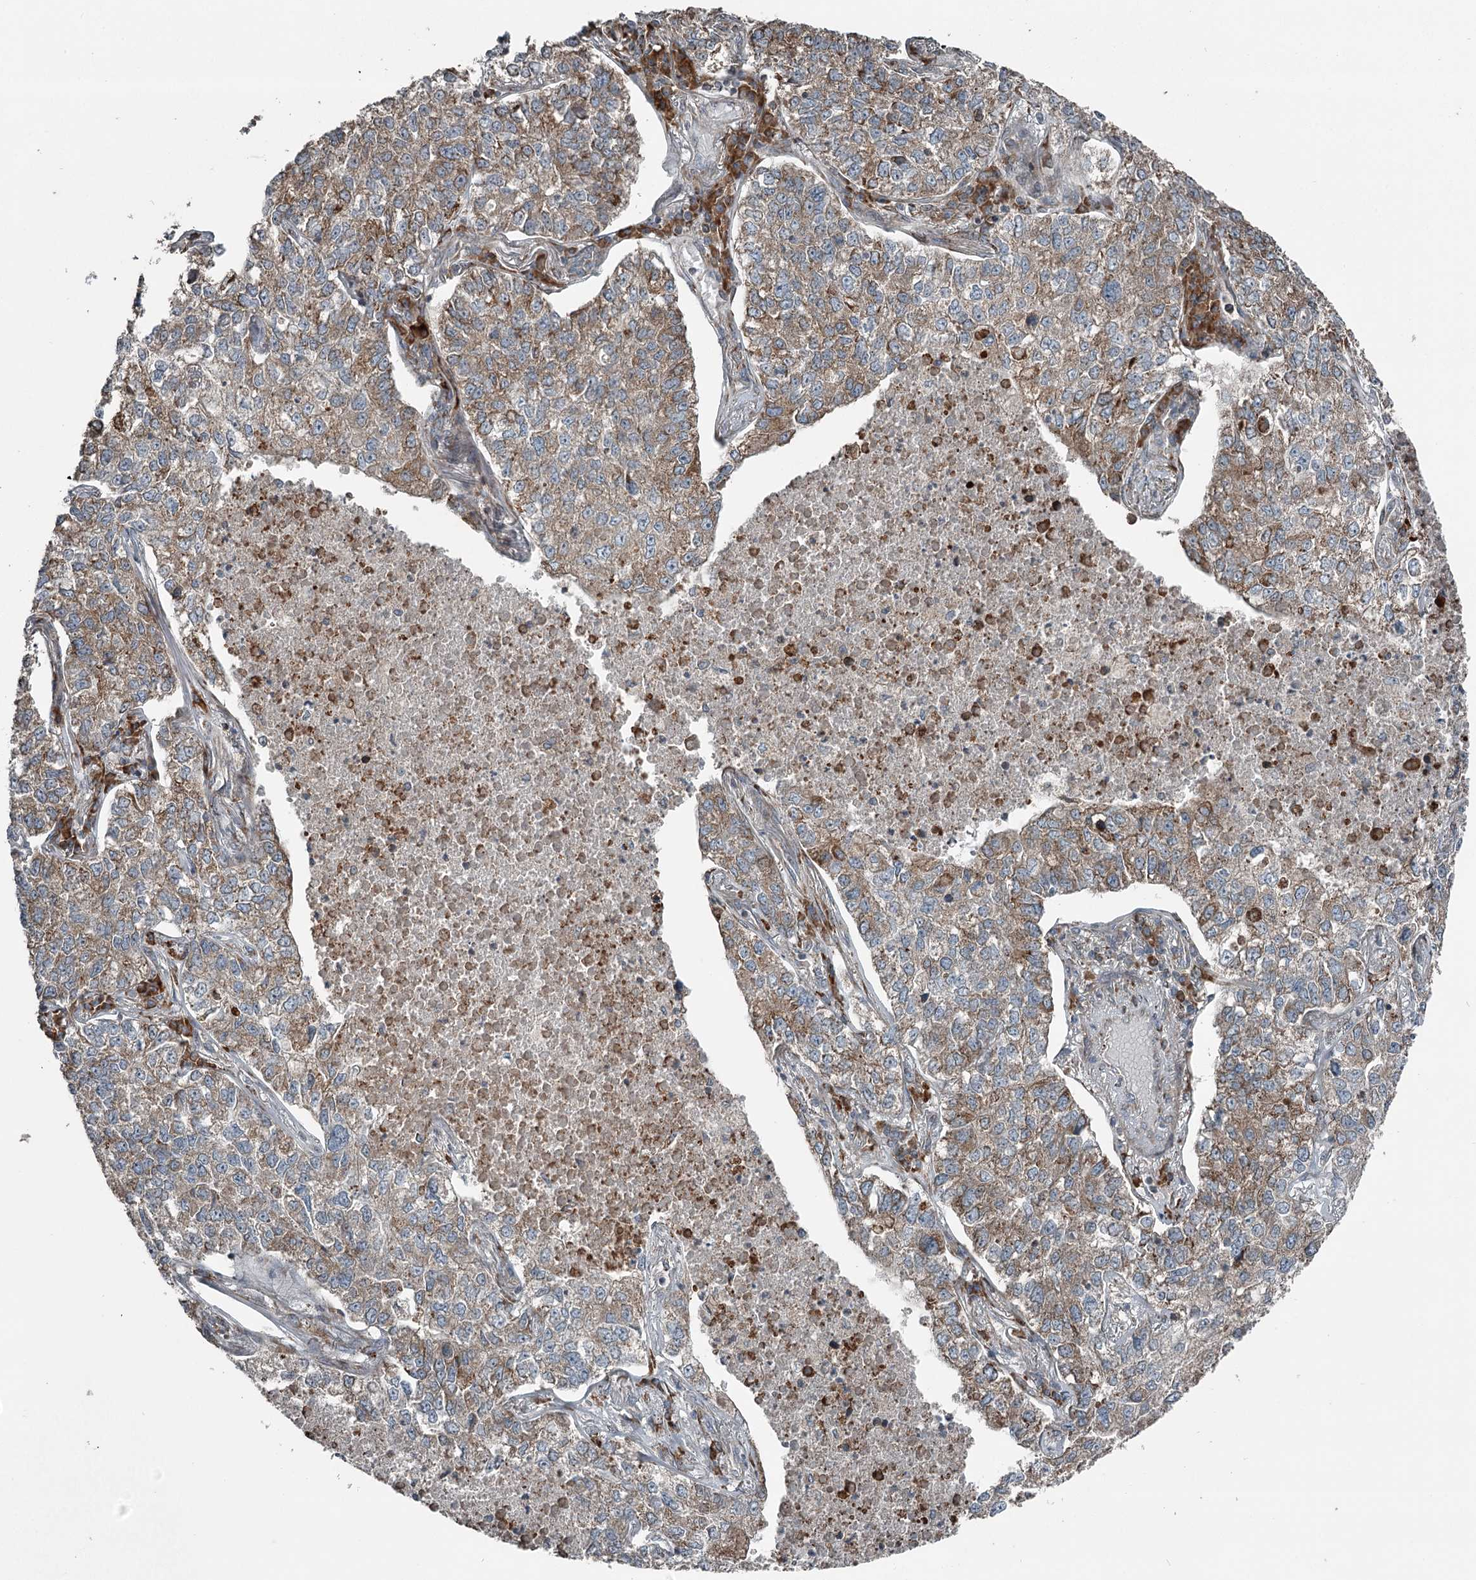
{"staining": {"intensity": "moderate", "quantity": ">75%", "location": "cytoplasmic/membranous"}, "tissue": "lung cancer", "cell_type": "Tumor cells", "image_type": "cancer", "snomed": [{"axis": "morphology", "description": "Adenocarcinoma, NOS"}, {"axis": "topography", "description": "Lung"}], "caption": "Immunohistochemistry histopathology image of human lung adenocarcinoma stained for a protein (brown), which reveals medium levels of moderate cytoplasmic/membranous expression in about >75% of tumor cells.", "gene": "RASSF8", "patient": {"sex": "male", "age": 49}}